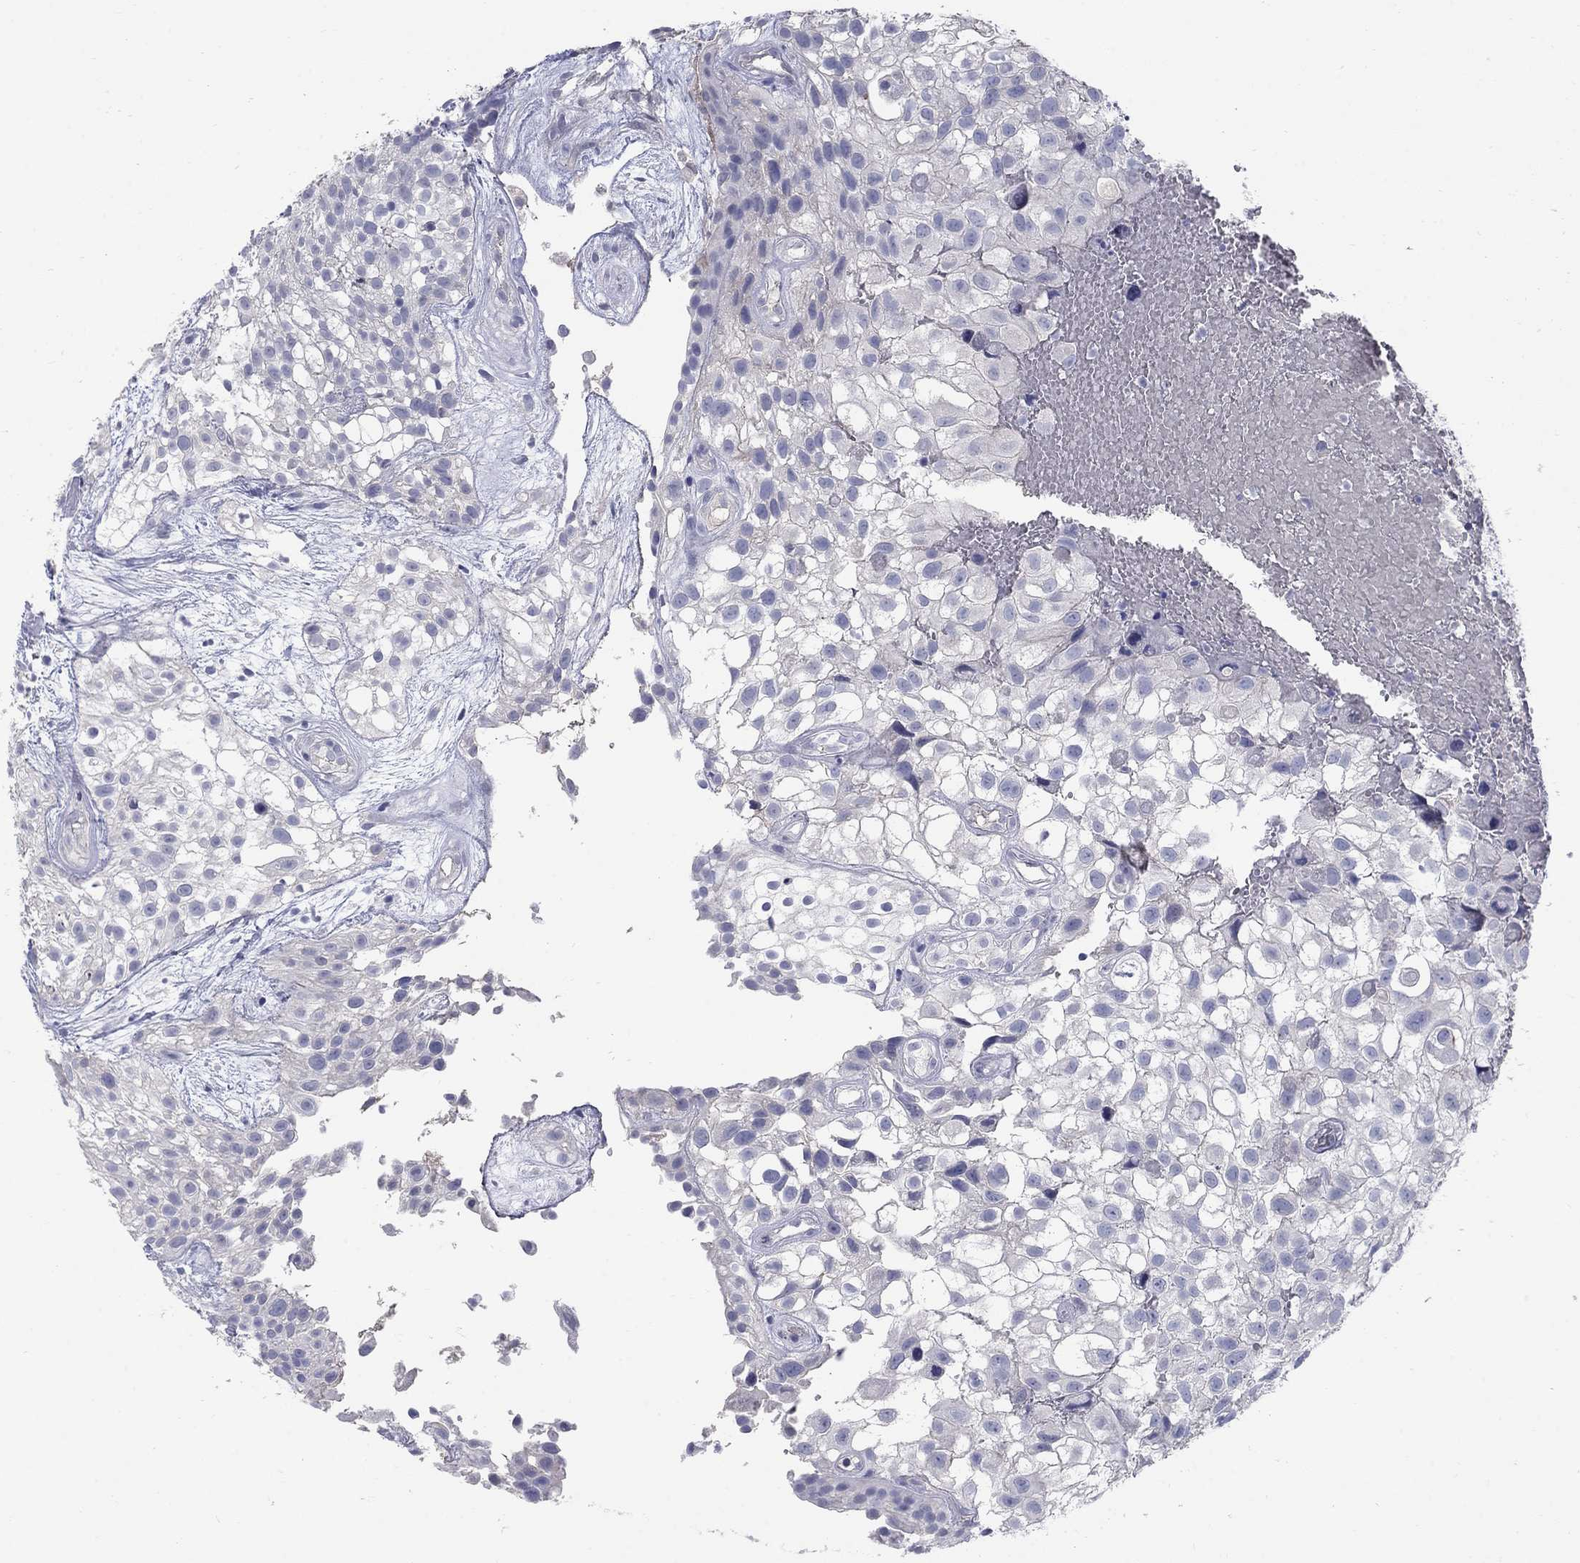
{"staining": {"intensity": "negative", "quantity": "none", "location": "none"}, "tissue": "urothelial cancer", "cell_type": "Tumor cells", "image_type": "cancer", "snomed": [{"axis": "morphology", "description": "Urothelial carcinoma, High grade"}, {"axis": "topography", "description": "Urinary bladder"}], "caption": "Urothelial carcinoma (high-grade) stained for a protein using IHC shows no expression tumor cells.", "gene": "PTH1R", "patient": {"sex": "male", "age": 56}}